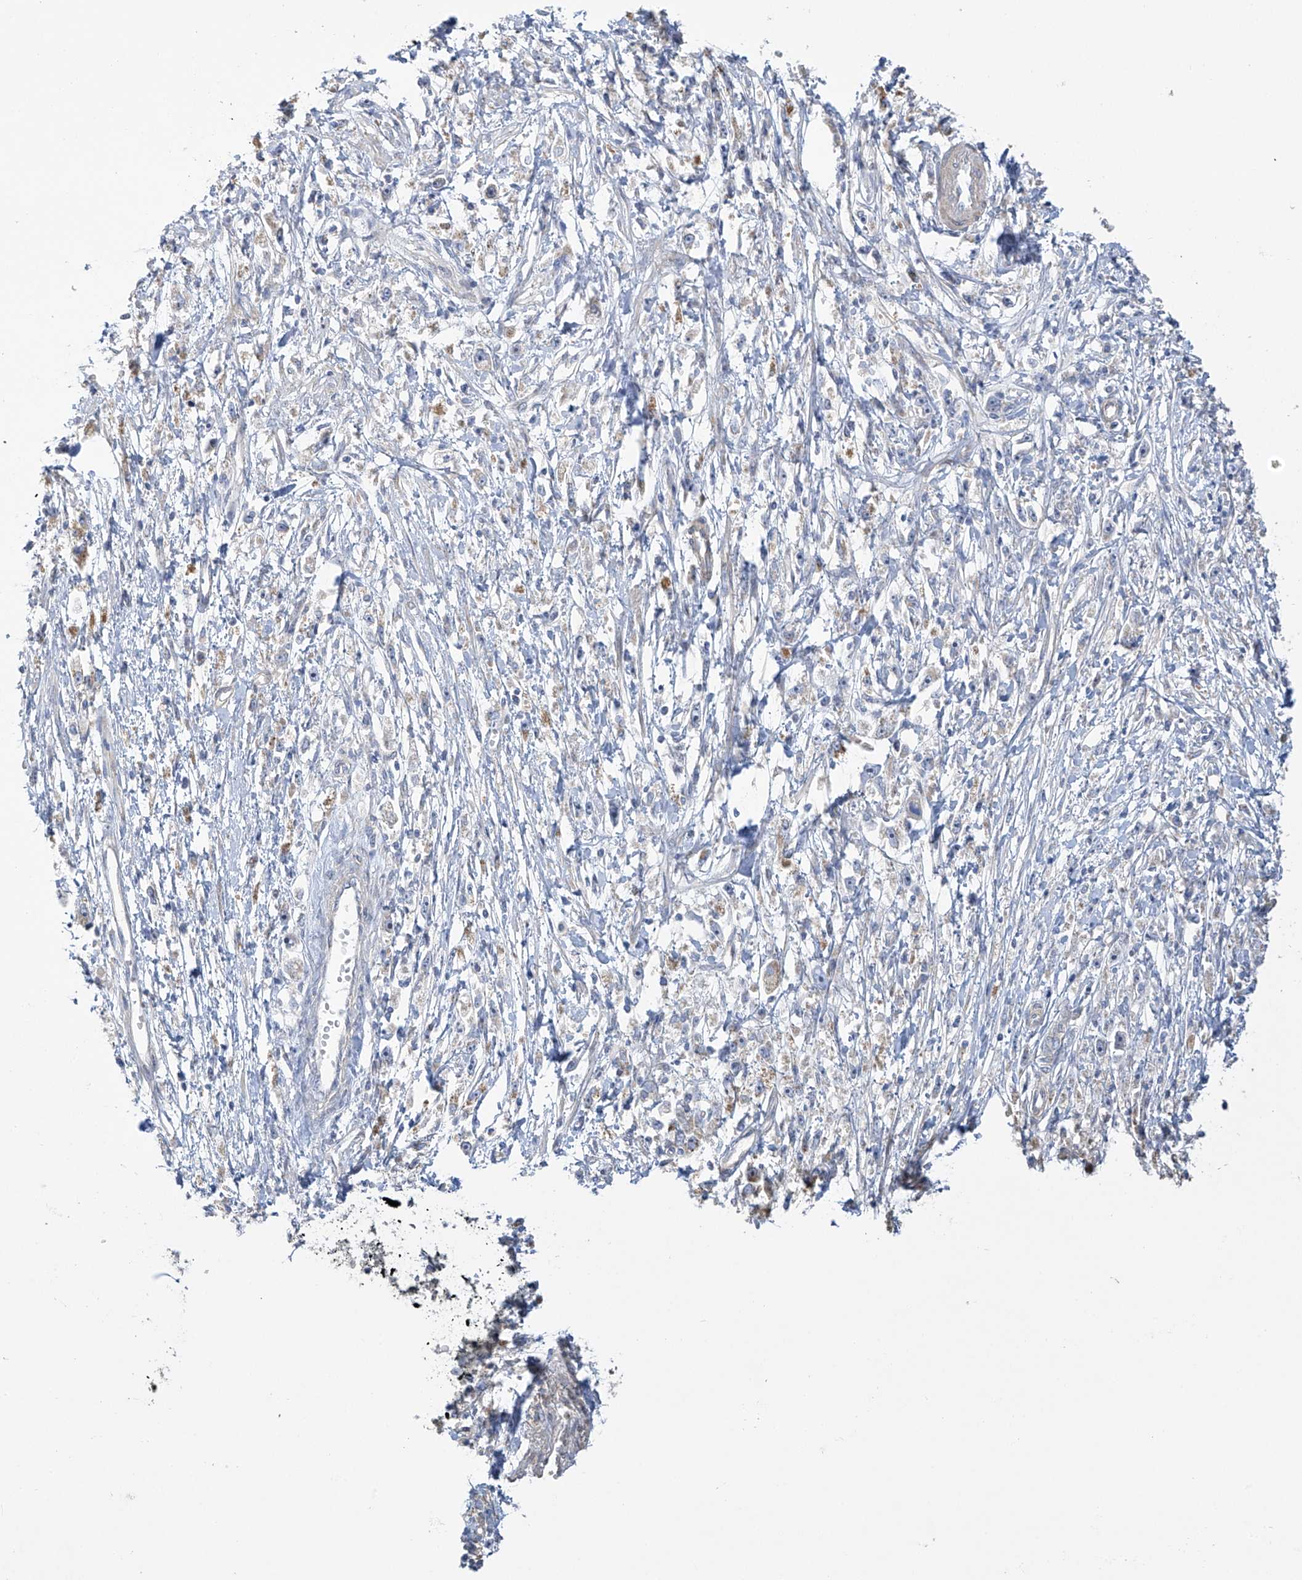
{"staining": {"intensity": "negative", "quantity": "none", "location": "none"}, "tissue": "stomach cancer", "cell_type": "Tumor cells", "image_type": "cancer", "snomed": [{"axis": "morphology", "description": "Adenocarcinoma, NOS"}, {"axis": "topography", "description": "Stomach"}], "caption": "High magnification brightfield microscopy of adenocarcinoma (stomach) stained with DAB (3,3'-diaminobenzidine) (brown) and counterstained with hematoxylin (blue): tumor cells show no significant positivity.", "gene": "ZNF641", "patient": {"sex": "female", "age": 59}}